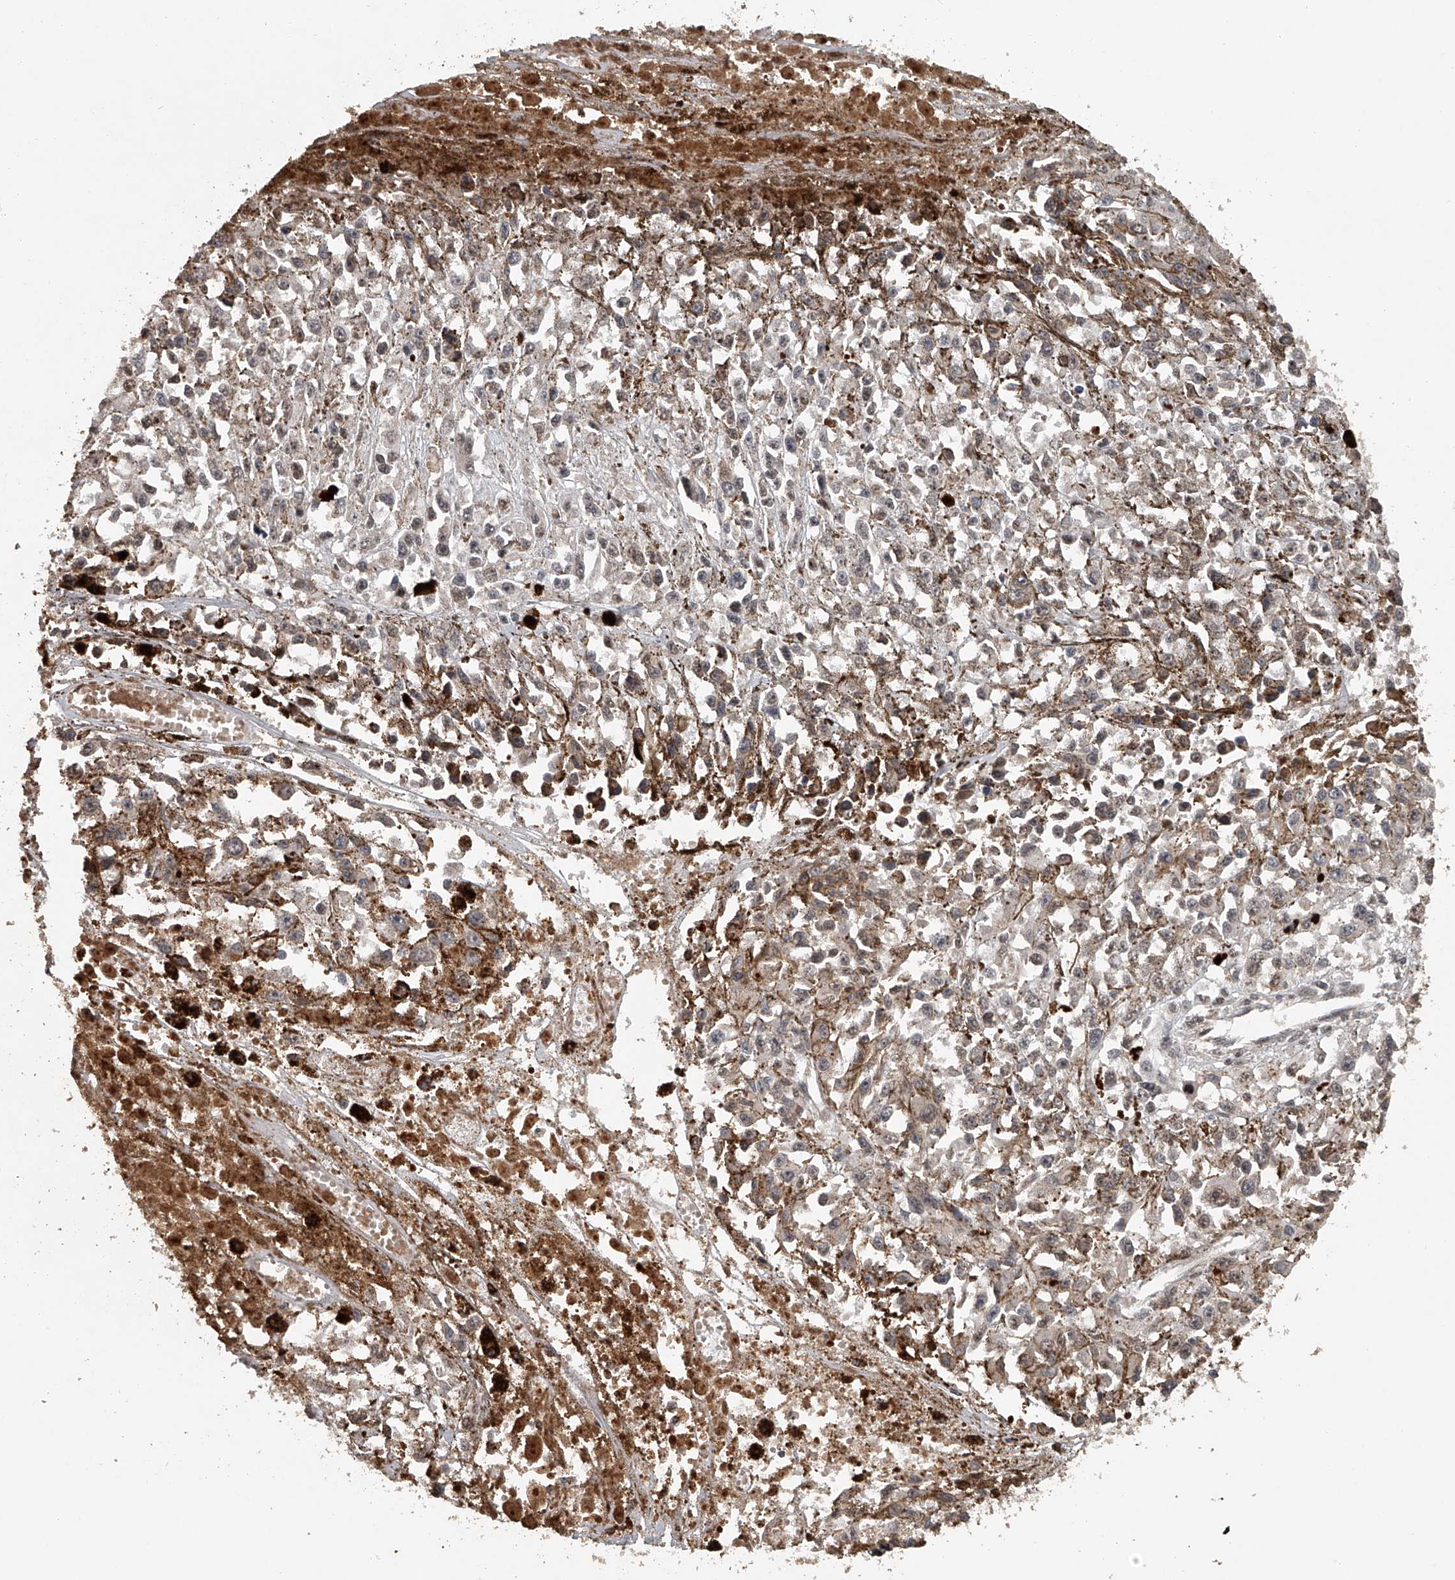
{"staining": {"intensity": "weak", "quantity": "<25%", "location": "nuclear"}, "tissue": "melanoma", "cell_type": "Tumor cells", "image_type": "cancer", "snomed": [{"axis": "morphology", "description": "Malignant melanoma, Metastatic site"}, {"axis": "topography", "description": "Lymph node"}], "caption": "Melanoma was stained to show a protein in brown. There is no significant positivity in tumor cells.", "gene": "PLEKHG1", "patient": {"sex": "male", "age": 59}}